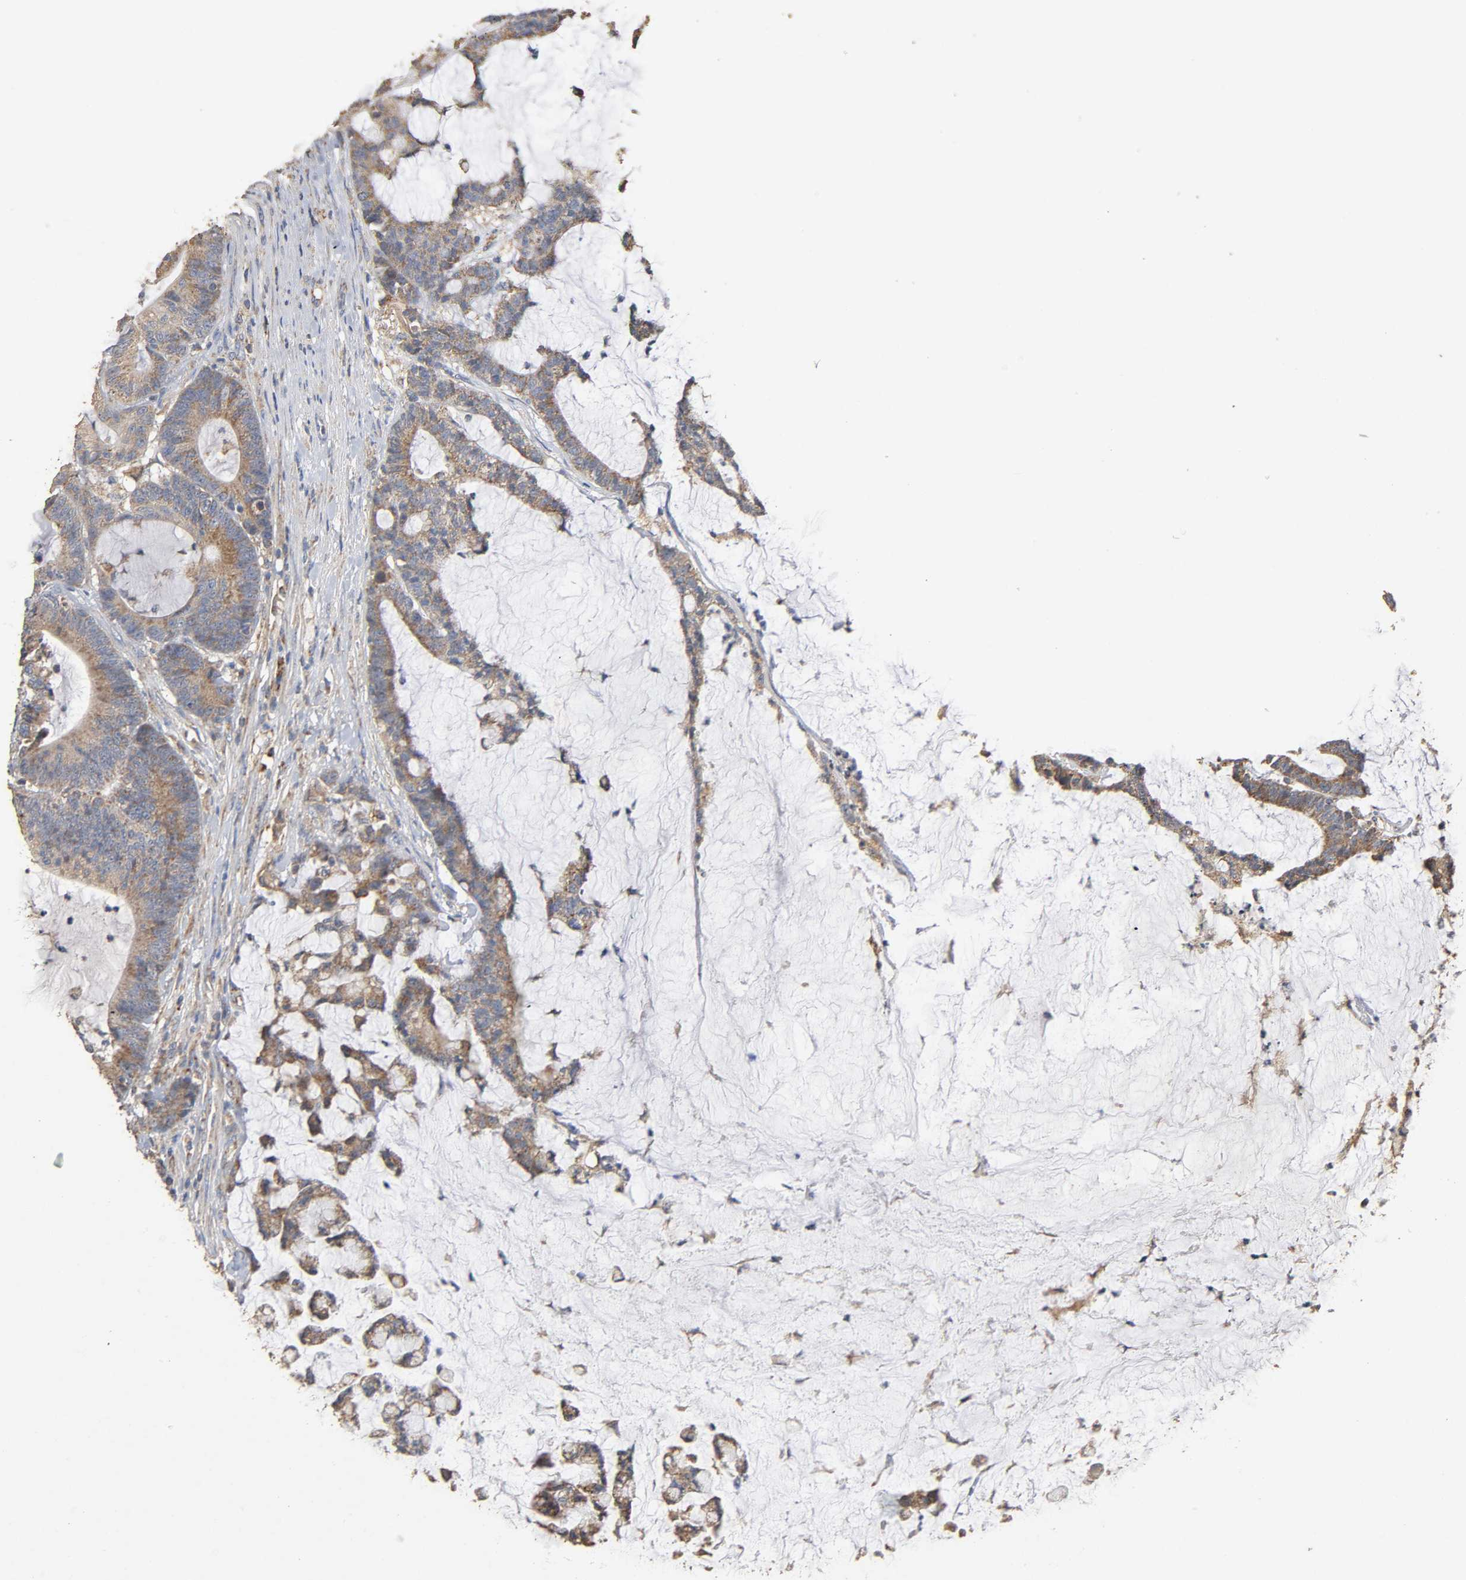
{"staining": {"intensity": "weak", "quantity": ">75%", "location": "cytoplasmic/membranous"}, "tissue": "colorectal cancer", "cell_type": "Tumor cells", "image_type": "cancer", "snomed": [{"axis": "morphology", "description": "Adenocarcinoma, NOS"}, {"axis": "topography", "description": "Colon"}], "caption": "IHC (DAB (3,3'-diaminobenzidine)) staining of human colorectal cancer shows weak cytoplasmic/membranous protein staining in about >75% of tumor cells. Using DAB (3,3'-diaminobenzidine) (brown) and hematoxylin (blue) stains, captured at high magnification using brightfield microscopy.", "gene": "NDUFS3", "patient": {"sex": "female", "age": 84}}